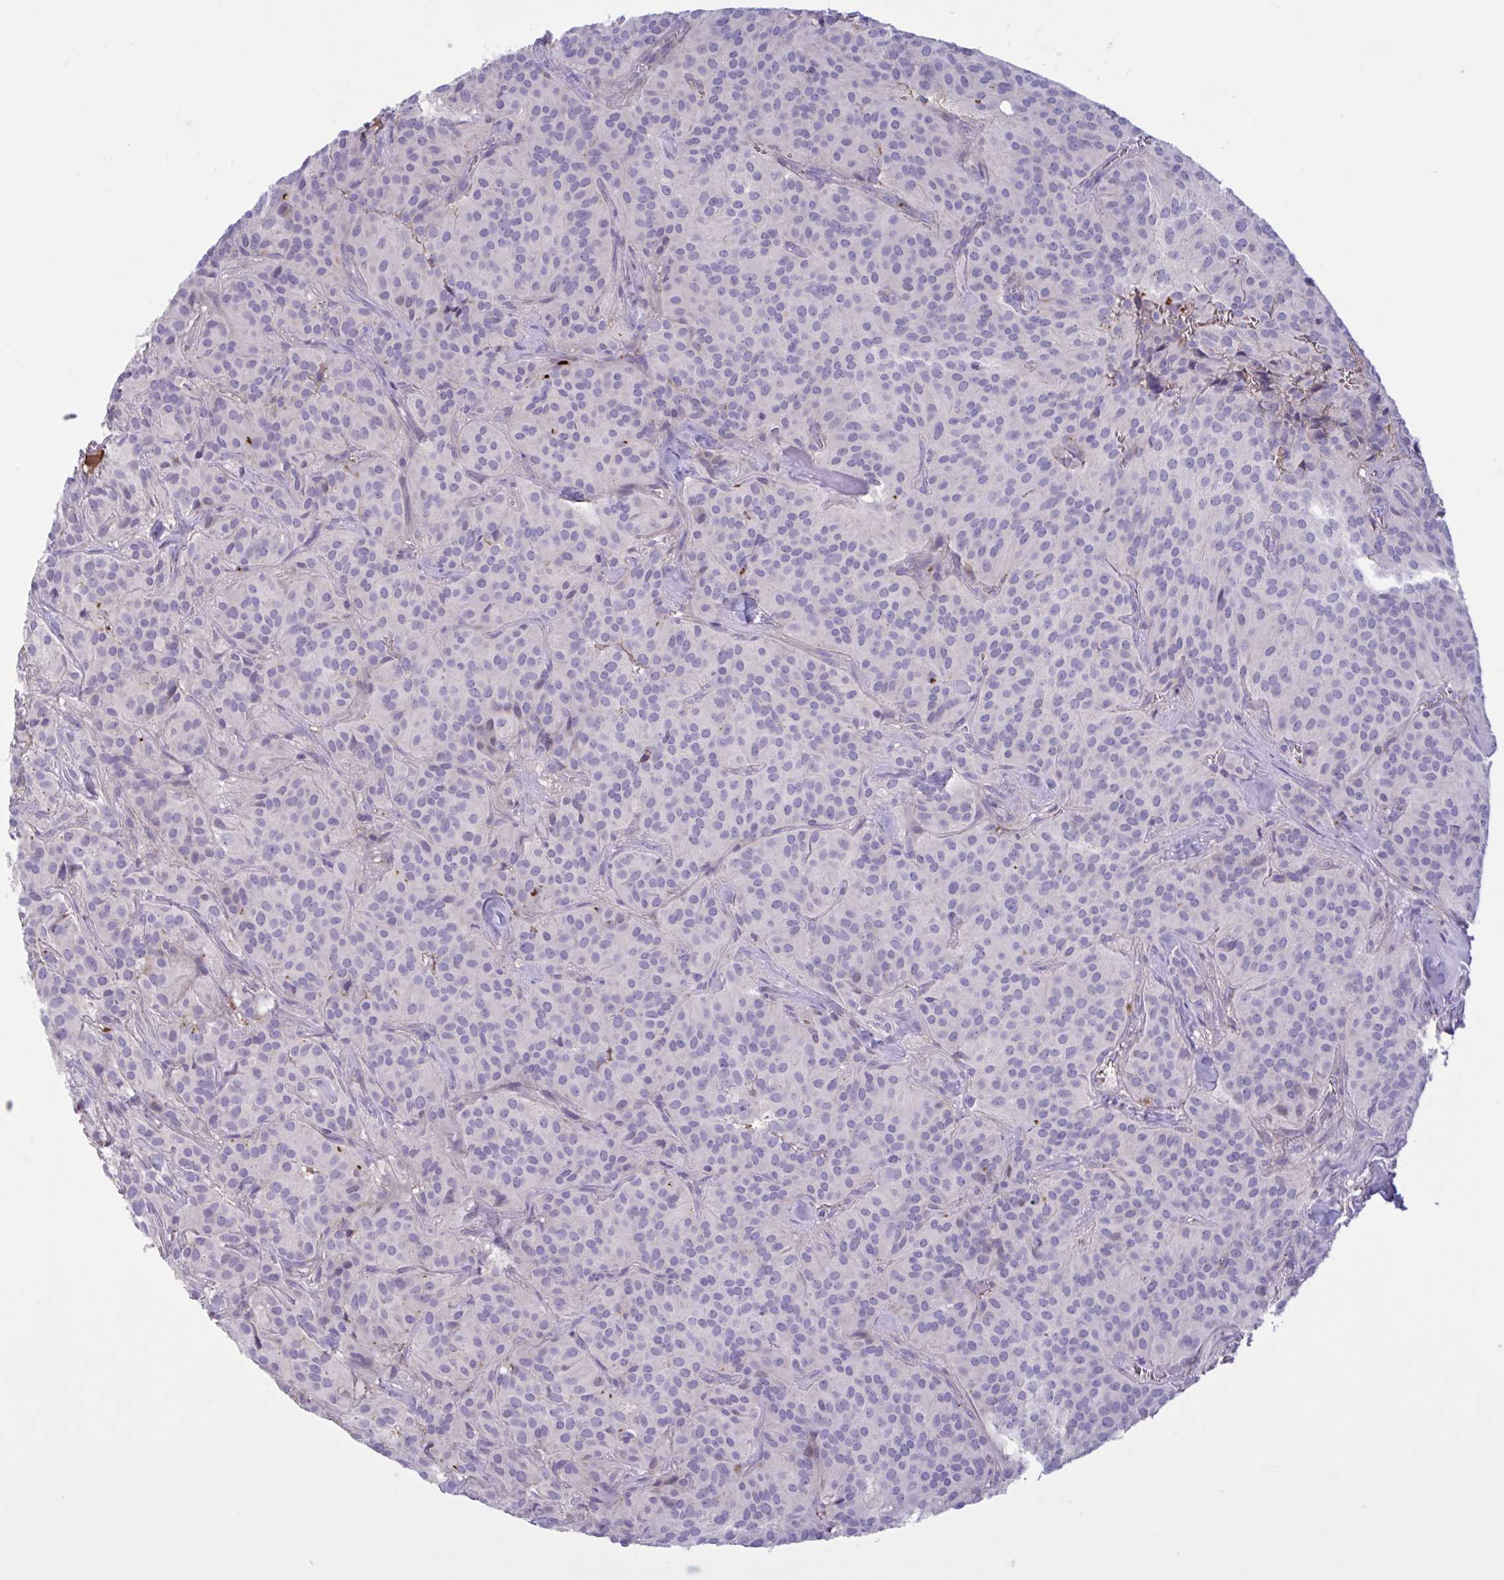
{"staining": {"intensity": "negative", "quantity": "none", "location": "none"}, "tissue": "glioma", "cell_type": "Tumor cells", "image_type": "cancer", "snomed": [{"axis": "morphology", "description": "Glioma, malignant, Low grade"}, {"axis": "topography", "description": "Brain"}], "caption": "This is an immunohistochemistry photomicrograph of malignant glioma (low-grade). There is no expression in tumor cells.", "gene": "IL1R1", "patient": {"sex": "male", "age": 42}}